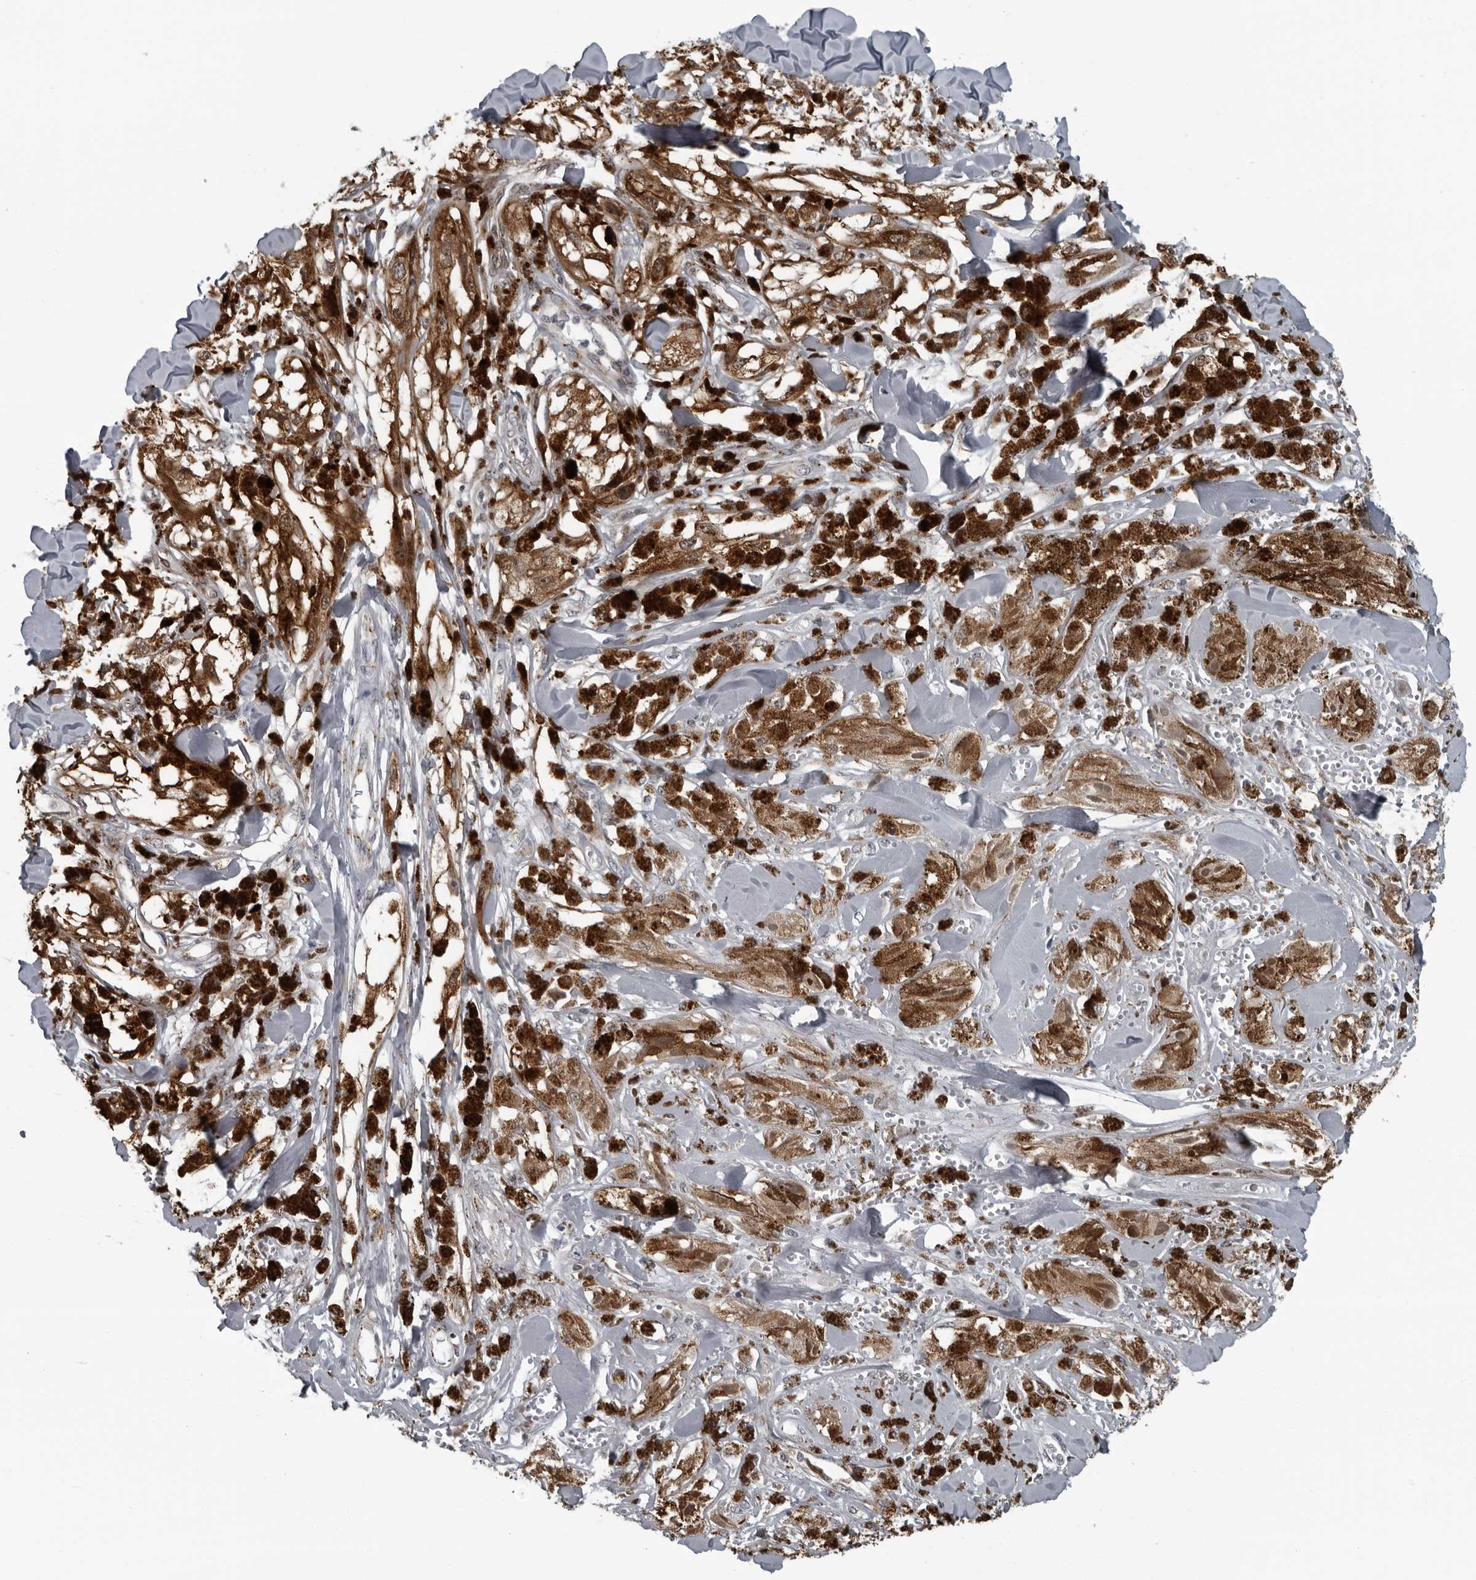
{"staining": {"intensity": "moderate", "quantity": ">75%", "location": "cytoplasmic/membranous"}, "tissue": "melanoma", "cell_type": "Tumor cells", "image_type": "cancer", "snomed": [{"axis": "morphology", "description": "Malignant melanoma, NOS"}, {"axis": "topography", "description": "Skin"}], "caption": "Protein staining of melanoma tissue displays moderate cytoplasmic/membranous positivity in approximately >75% of tumor cells.", "gene": "RTCA", "patient": {"sex": "male", "age": 88}}